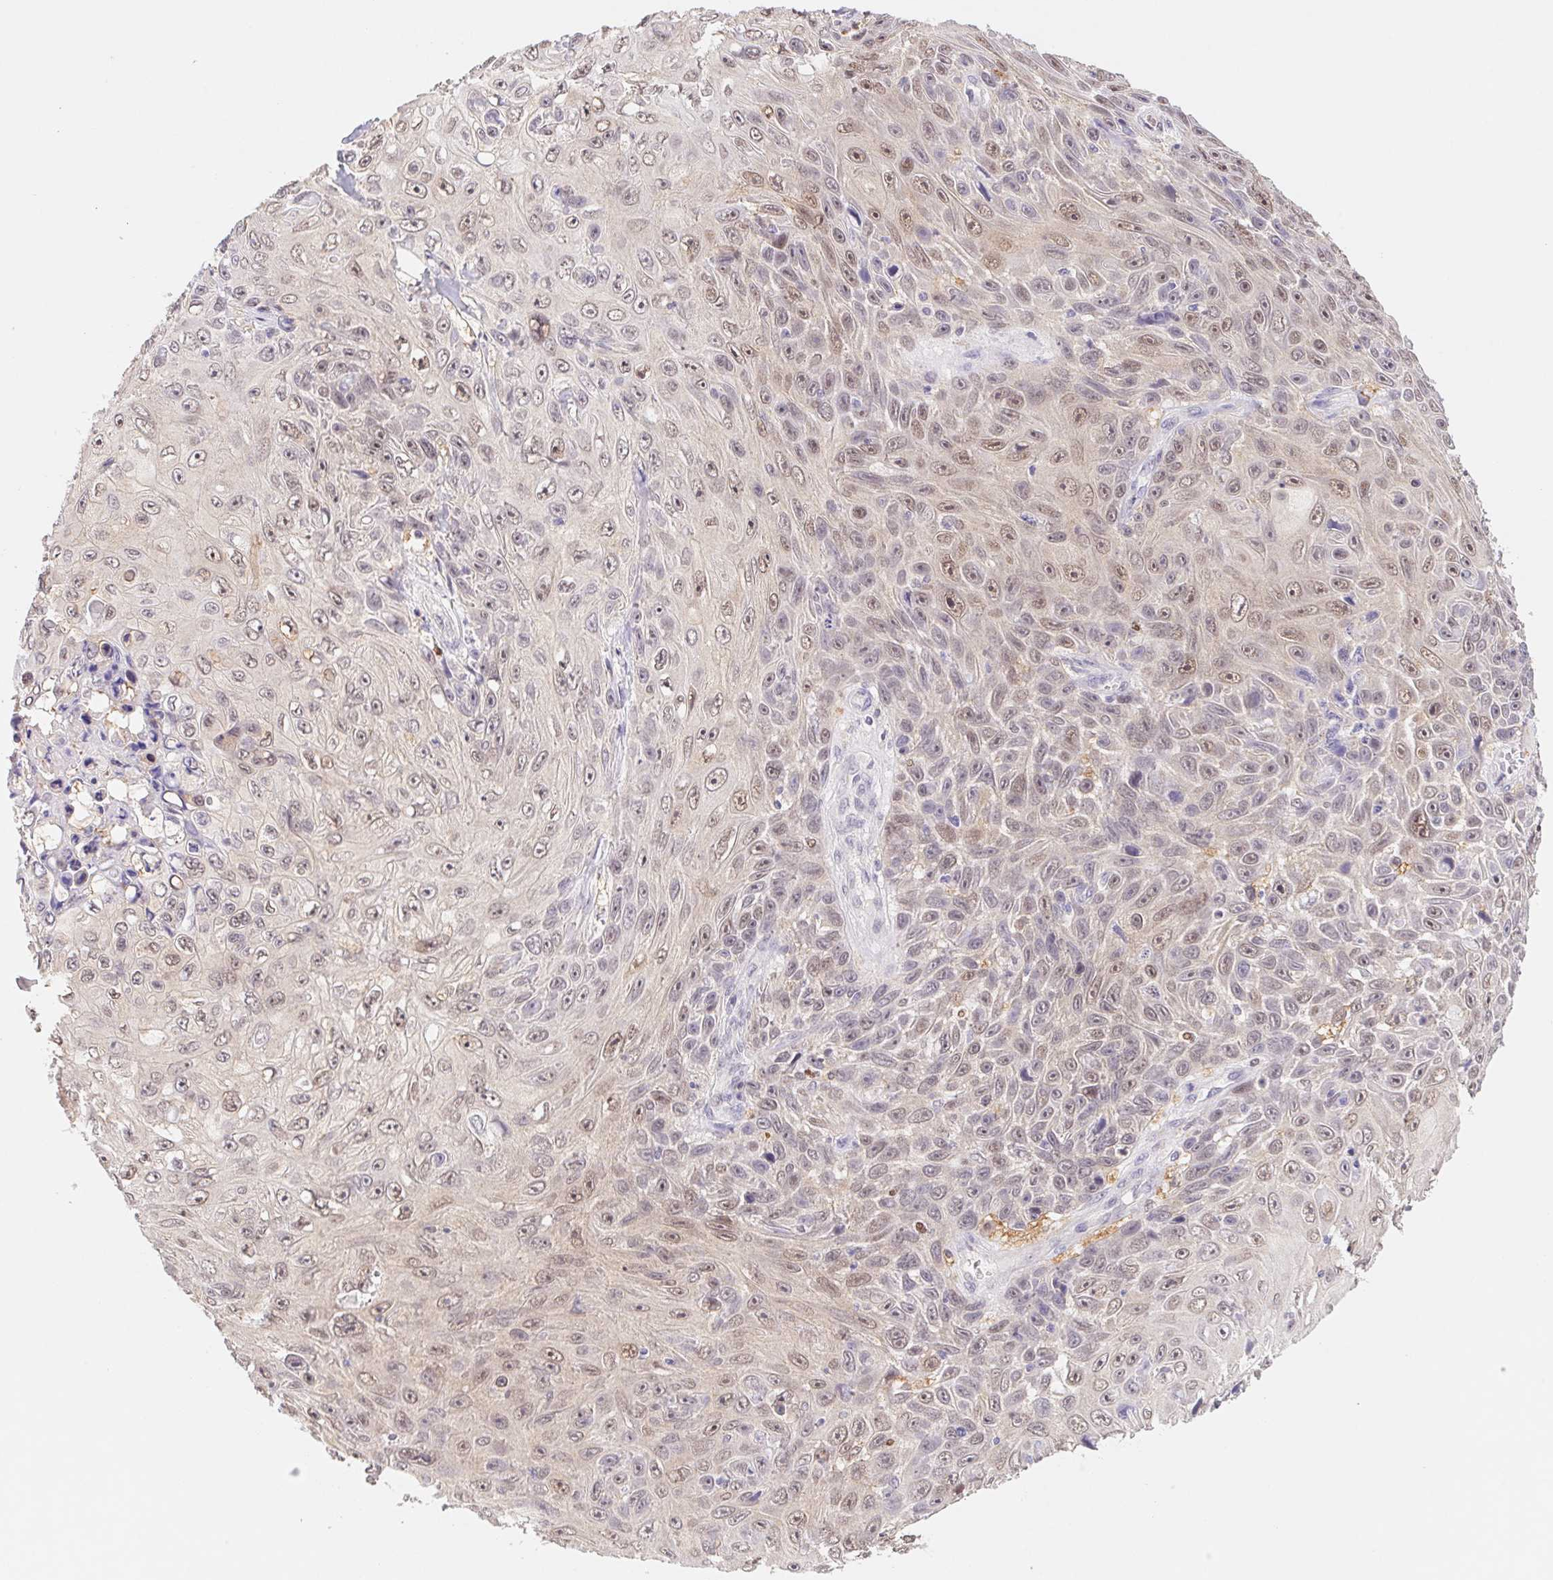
{"staining": {"intensity": "weak", "quantity": "25%-75%", "location": "nuclear"}, "tissue": "skin cancer", "cell_type": "Tumor cells", "image_type": "cancer", "snomed": [{"axis": "morphology", "description": "Squamous cell carcinoma, NOS"}, {"axis": "topography", "description": "Skin"}], "caption": "Immunohistochemical staining of skin cancer exhibits low levels of weak nuclear staining in approximately 25%-75% of tumor cells. (Brightfield microscopy of DAB IHC at high magnification).", "gene": "L3MBTL4", "patient": {"sex": "male", "age": 82}}